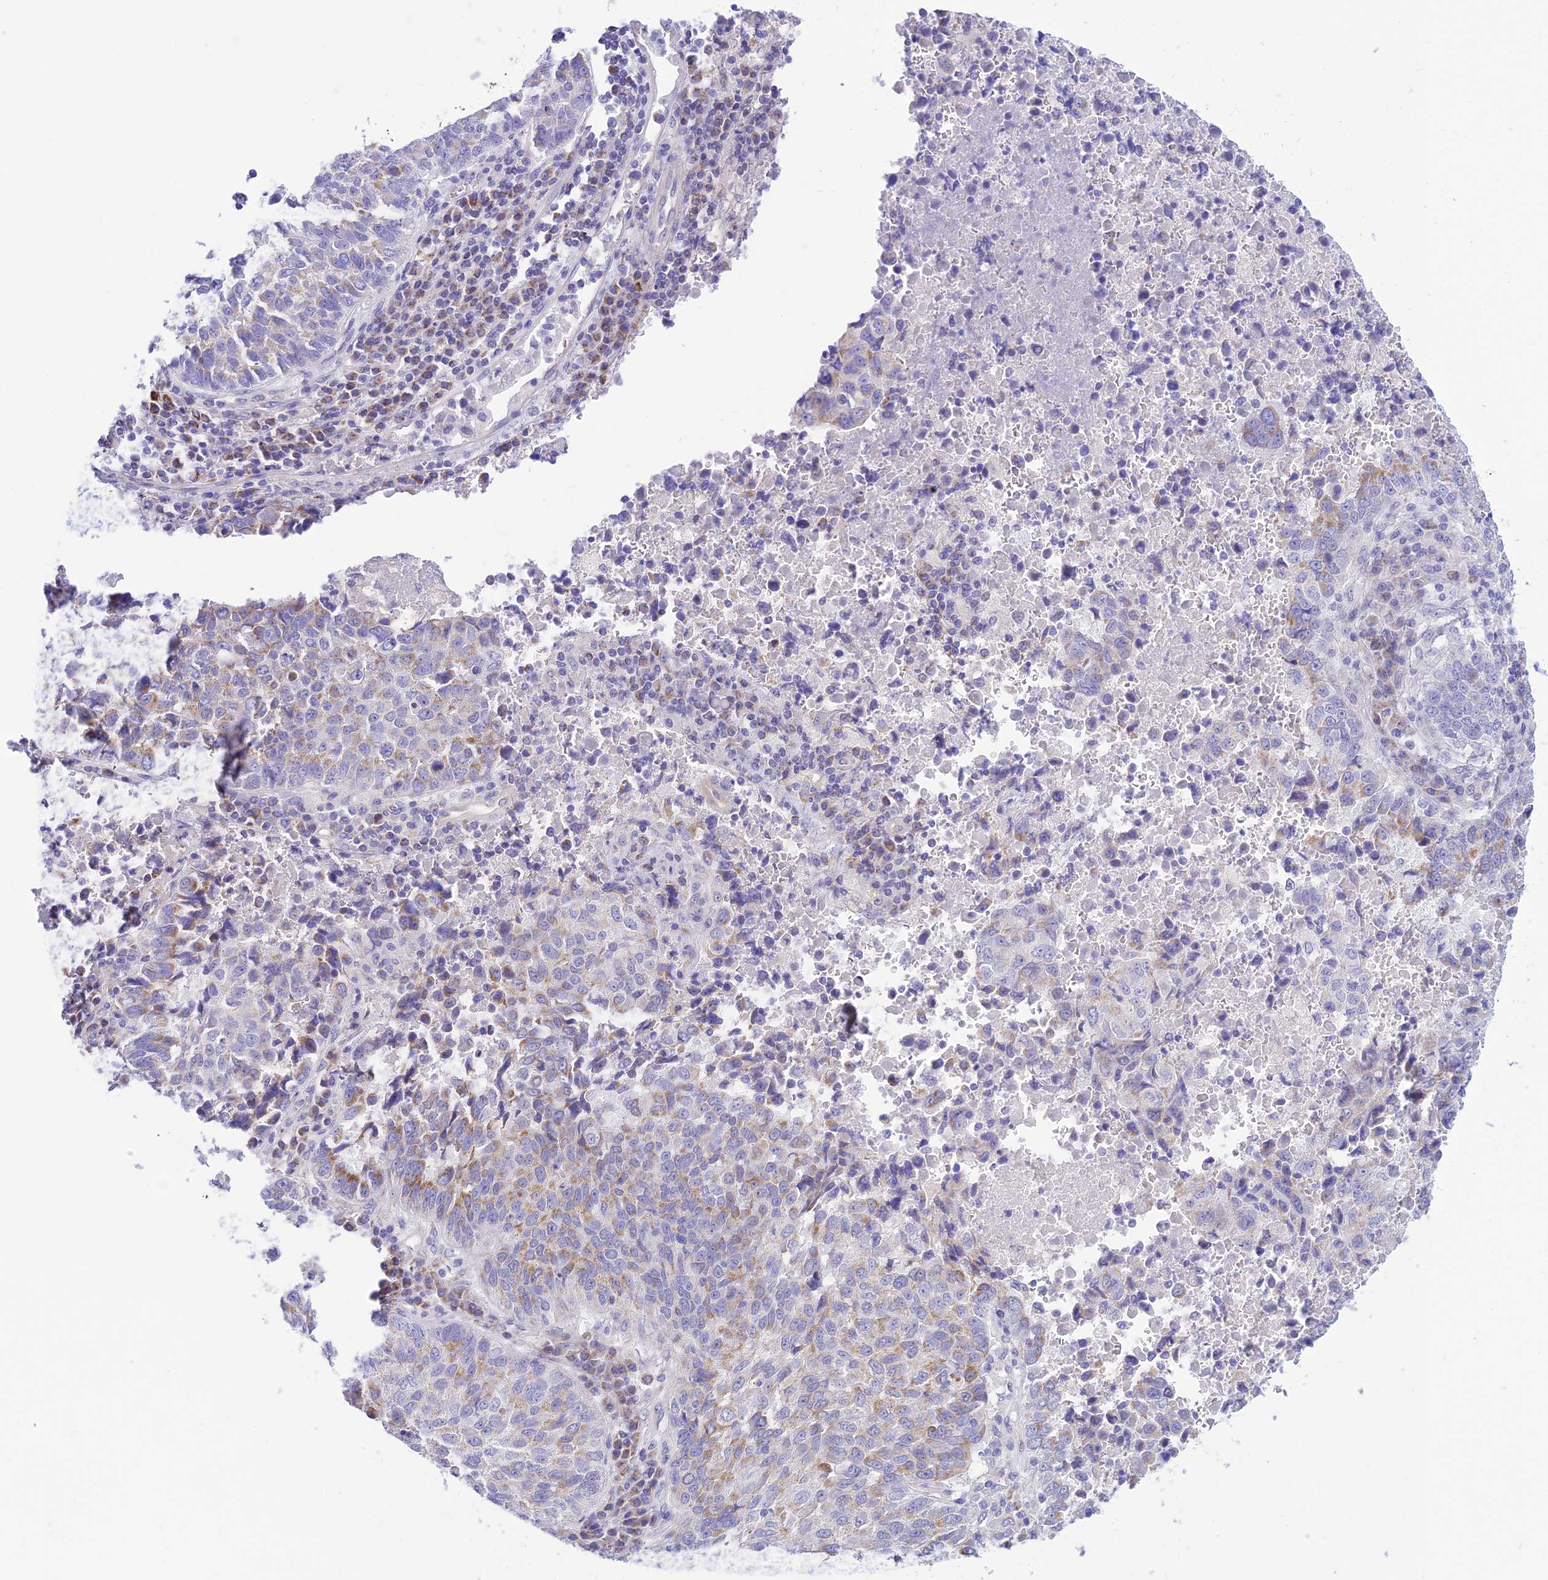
{"staining": {"intensity": "moderate", "quantity": "<25%", "location": "cytoplasmic/membranous"}, "tissue": "lung cancer", "cell_type": "Tumor cells", "image_type": "cancer", "snomed": [{"axis": "morphology", "description": "Squamous cell carcinoma, NOS"}, {"axis": "topography", "description": "Lung"}], "caption": "Protein analysis of lung squamous cell carcinoma tissue shows moderate cytoplasmic/membranous staining in about <25% of tumor cells.", "gene": "FAM186B", "patient": {"sex": "male", "age": 73}}